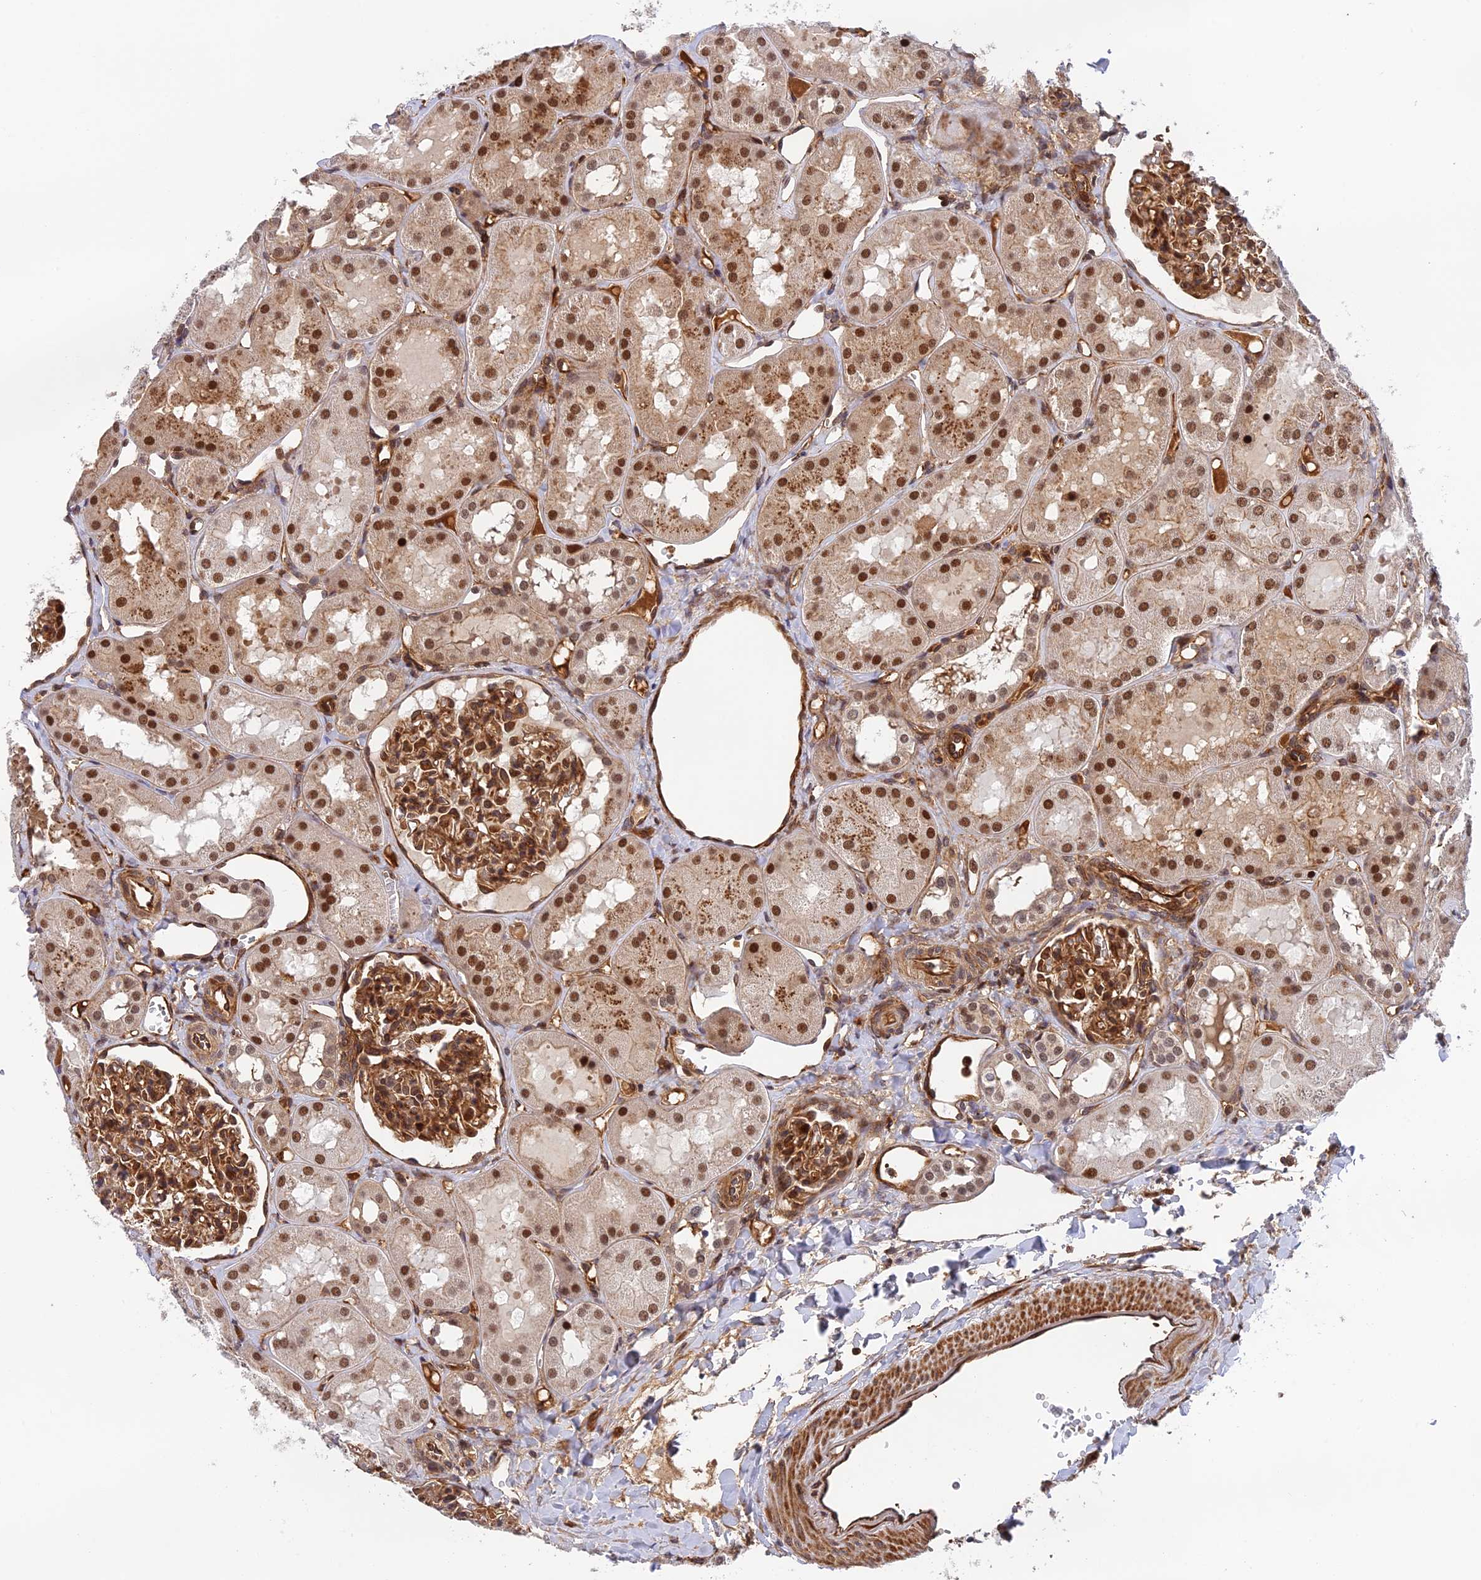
{"staining": {"intensity": "moderate", "quantity": ">75%", "location": "cytoplasmic/membranous"}, "tissue": "kidney", "cell_type": "Cells in glomeruli", "image_type": "normal", "snomed": [{"axis": "morphology", "description": "Normal tissue, NOS"}, {"axis": "topography", "description": "Kidney"}], "caption": "Cells in glomeruli show moderate cytoplasmic/membranous staining in approximately >75% of cells in normal kidney. Nuclei are stained in blue.", "gene": "OSBPL1A", "patient": {"sex": "male", "age": 16}}